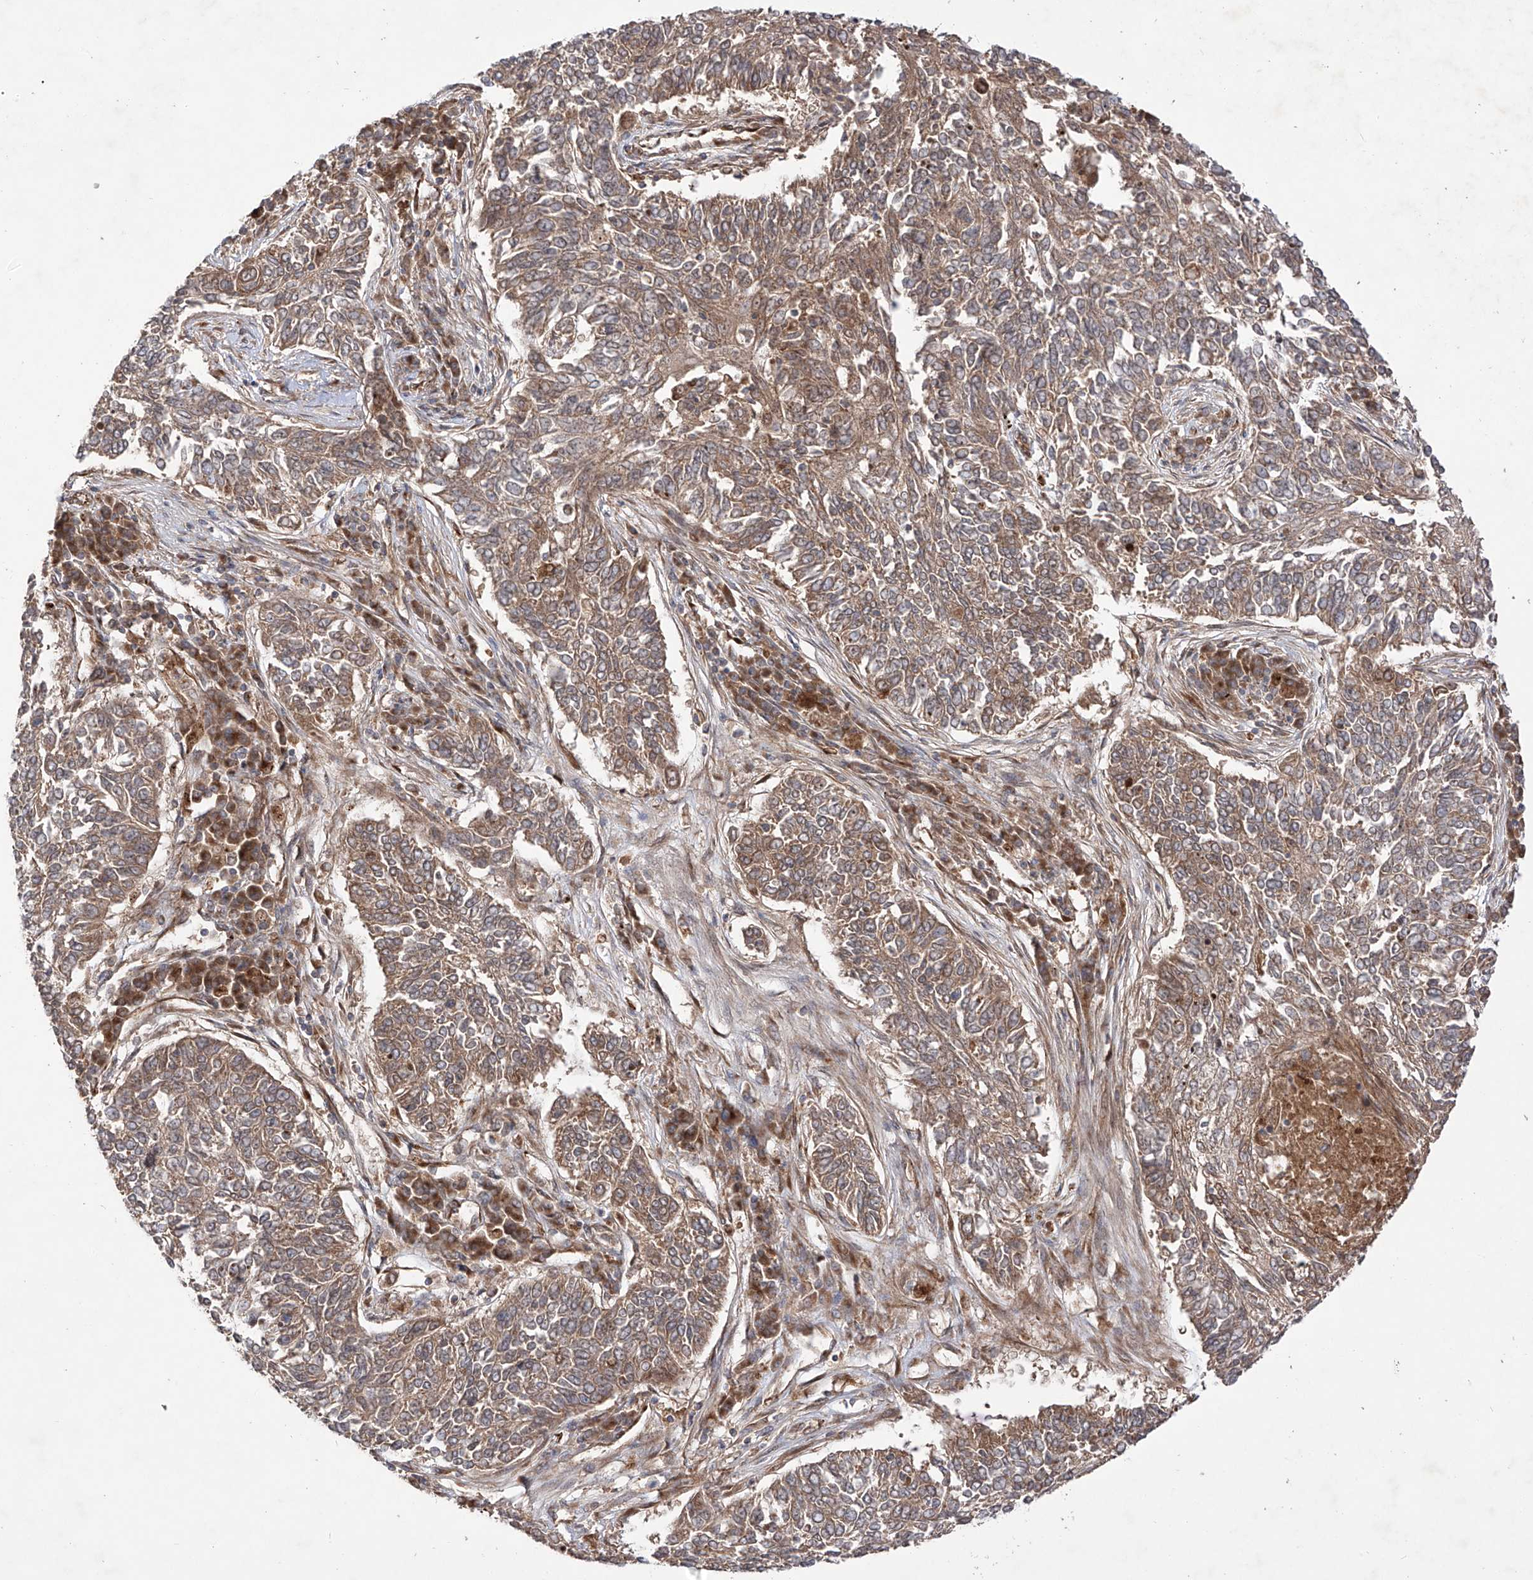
{"staining": {"intensity": "moderate", "quantity": ">75%", "location": "cytoplasmic/membranous"}, "tissue": "lung cancer", "cell_type": "Tumor cells", "image_type": "cancer", "snomed": [{"axis": "morphology", "description": "Normal tissue, NOS"}, {"axis": "morphology", "description": "Squamous cell carcinoma, NOS"}, {"axis": "topography", "description": "Cartilage tissue"}, {"axis": "topography", "description": "Bronchus"}, {"axis": "topography", "description": "Lung"}], "caption": "Immunohistochemical staining of lung cancer (squamous cell carcinoma) demonstrates moderate cytoplasmic/membranous protein positivity in about >75% of tumor cells.", "gene": "YKT6", "patient": {"sex": "female", "age": 49}}